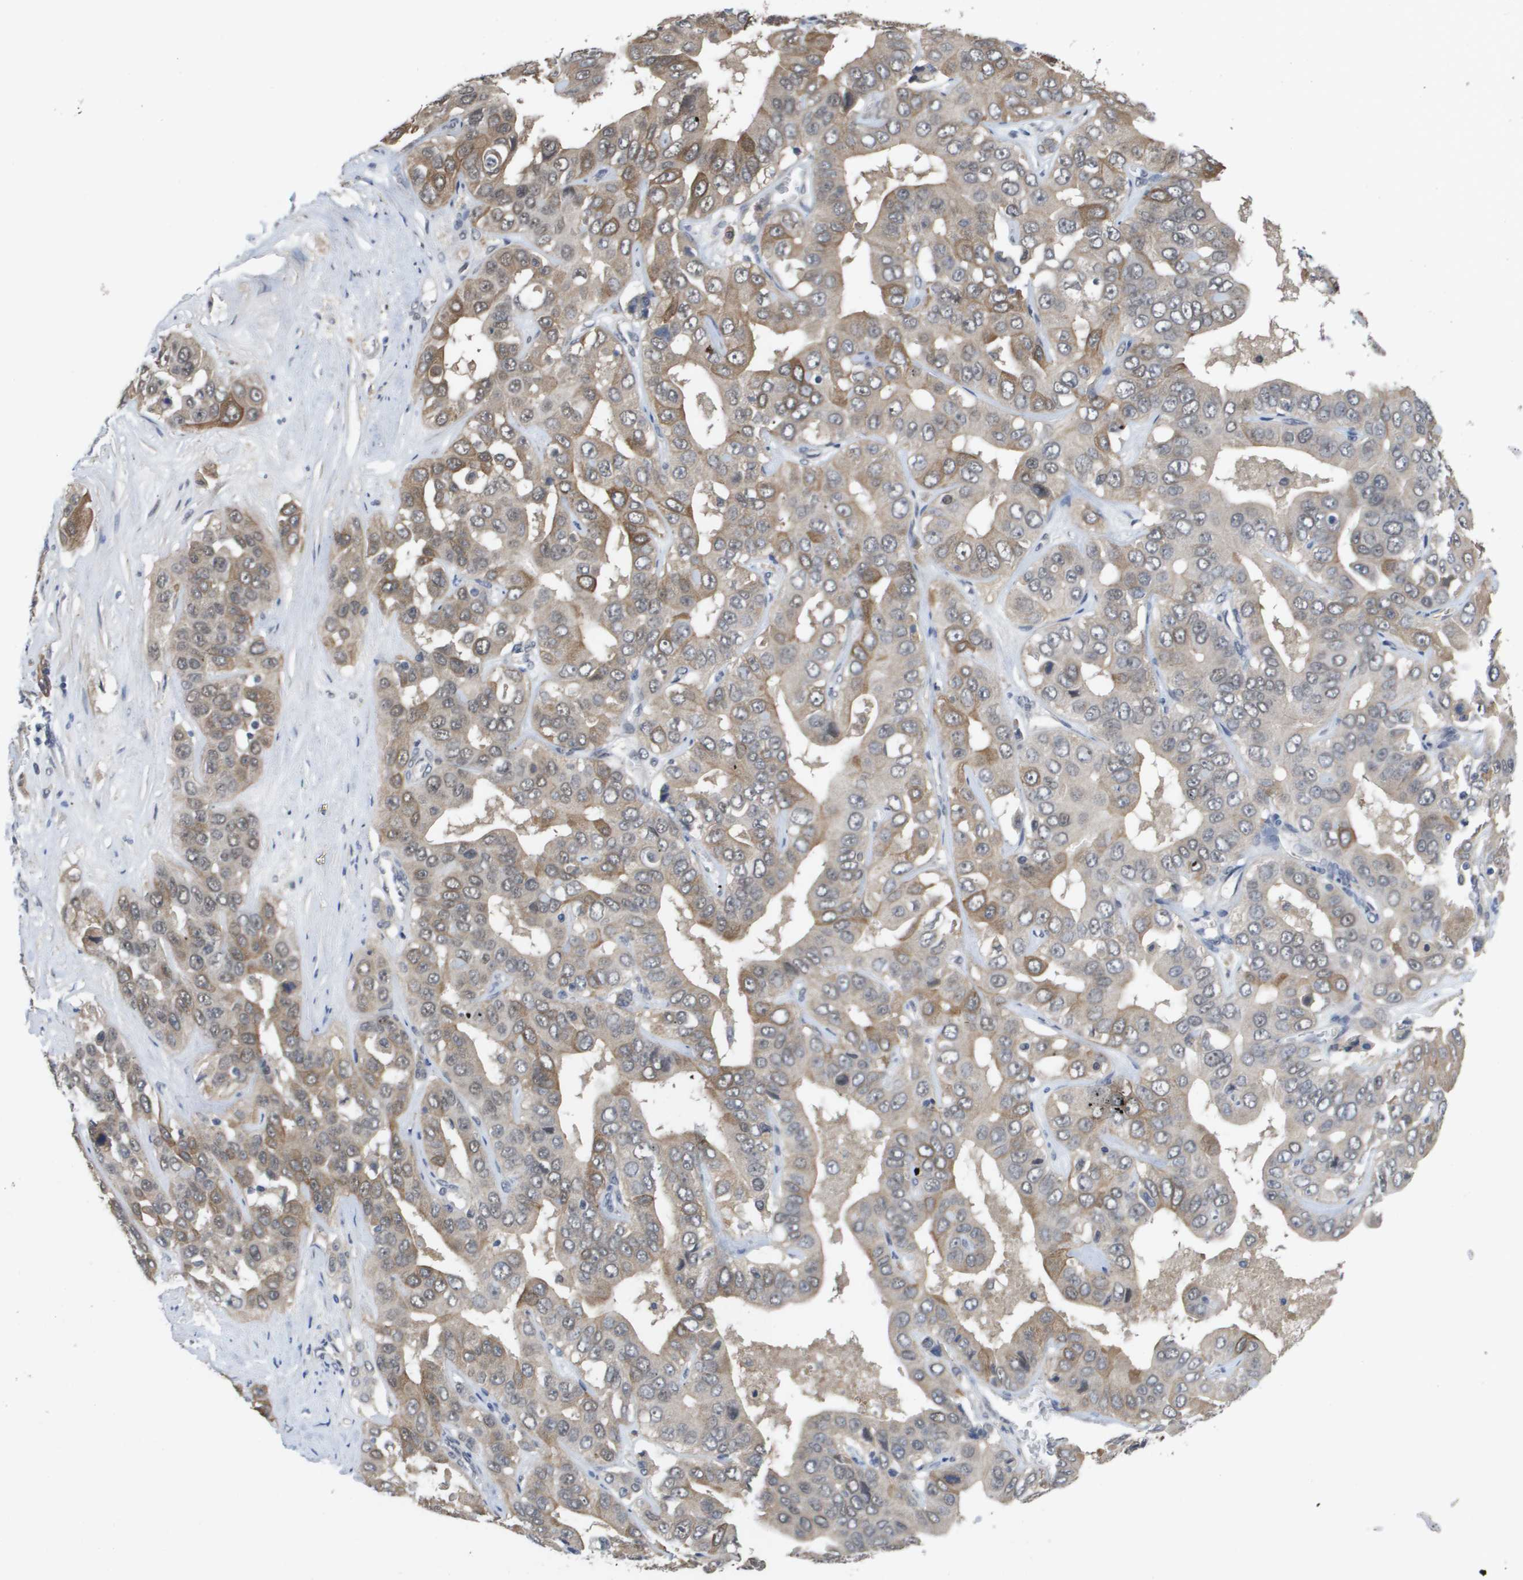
{"staining": {"intensity": "moderate", "quantity": "<25%", "location": "cytoplasmic/membranous,nuclear"}, "tissue": "liver cancer", "cell_type": "Tumor cells", "image_type": "cancer", "snomed": [{"axis": "morphology", "description": "Cholangiocarcinoma"}, {"axis": "topography", "description": "Liver"}], "caption": "A high-resolution micrograph shows immunohistochemistry staining of cholangiocarcinoma (liver), which reveals moderate cytoplasmic/membranous and nuclear expression in about <25% of tumor cells.", "gene": "AMBRA1", "patient": {"sex": "female", "age": 52}}